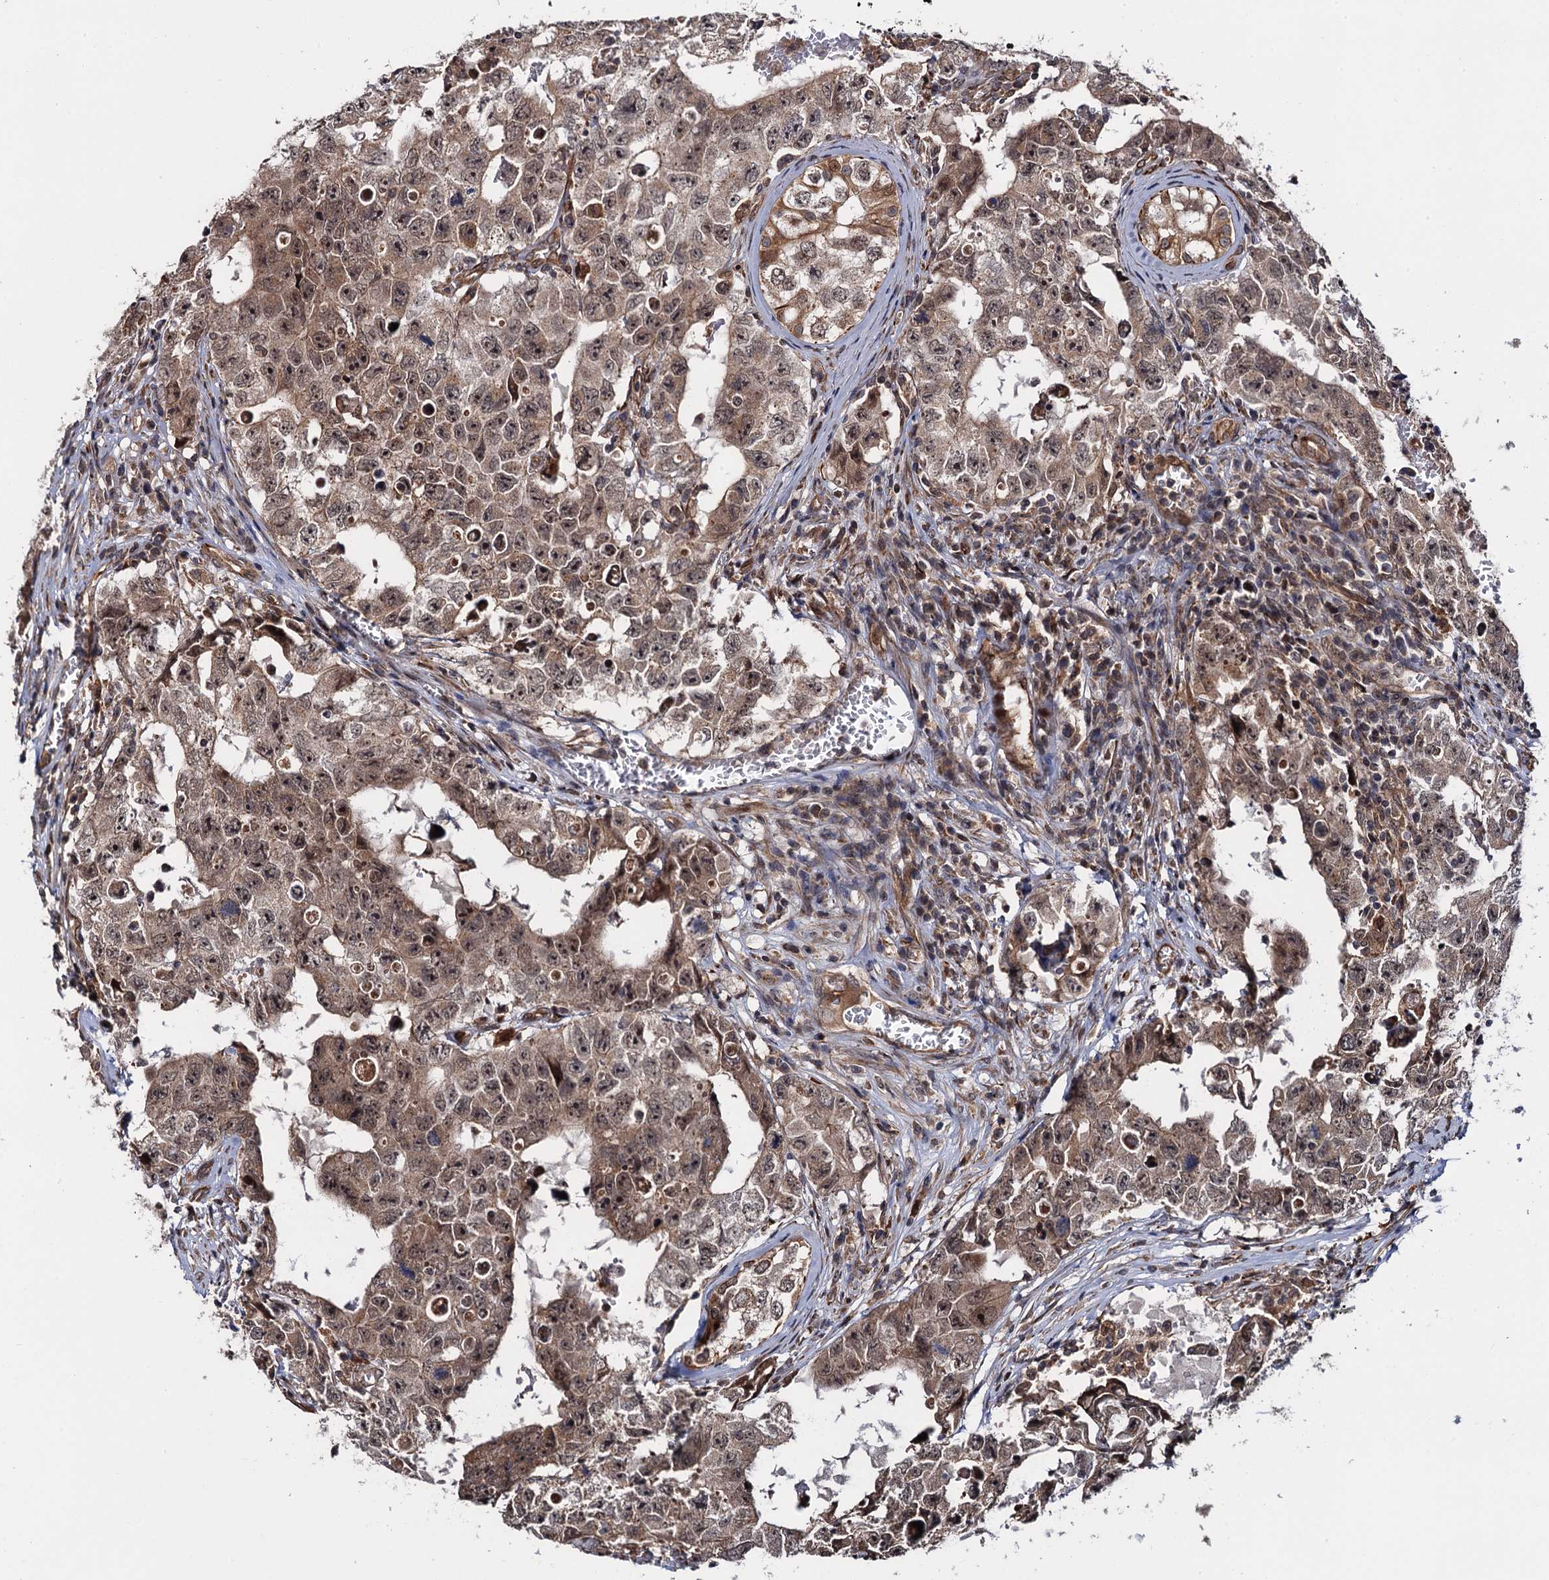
{"staining": {"intensity": "weak", "quantity": ">75%", "location": "cytoplasmic/membranous,nuclear"}, "tissue": "testis cancer", "cell_type": "Tumor cells", "image_type": "cancer", "snomed": [{"axis": "morphology", "description": "Carcinoma, Embryonal, NOS"}, {"axis": "topography", "description": "Testis"}], "caption": "Testis cancer stained with IHC exhibits weak cytoplasmic/membranous and nuclear expression in approximately >75% of tumor cells. Immunohistochemistry stains the protein in brown and the nuclei are stained blue.", "gene": "FSIP1", "patient": {"sex": "male", "age": 17}}